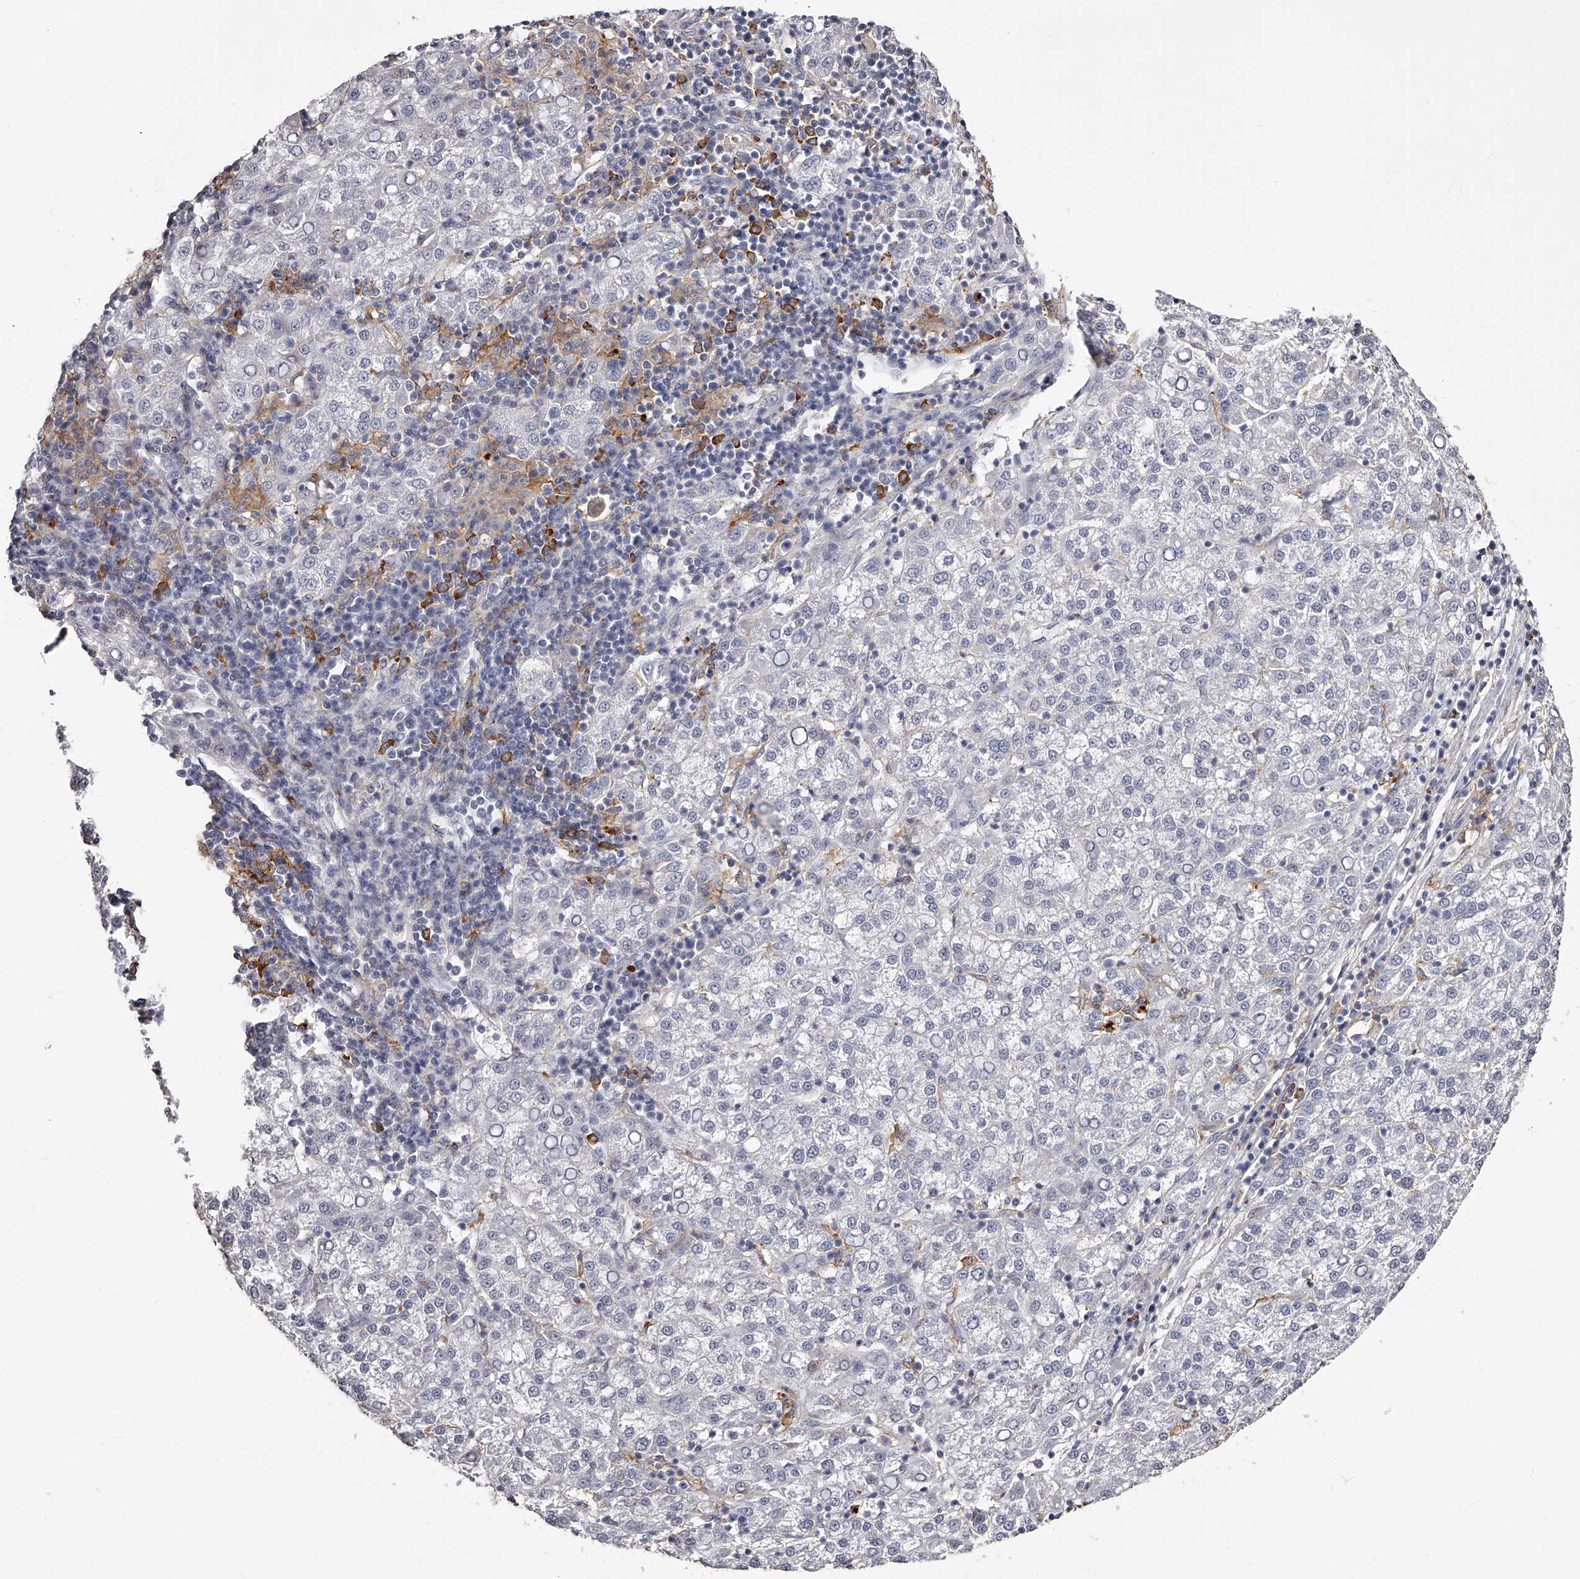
{"staining": {"intensity": "negative", "quantity": "none", "location": "none"}, "tissue": "liver cancer", "cell_type": "Tumor cells", "image_type": "cancer", "snomed": [{"axis": "morphology", "description": "Carcinoma, Hepatocellular, NOS"}, {"axis": "topography", "description": "Liver"}], "caption": "Immunohistochemical staining of human liver cancer reveals no significant staining in tumor cells.", "gene": "PACSIN1", "patient": {"sex": "female", "age": 58}}